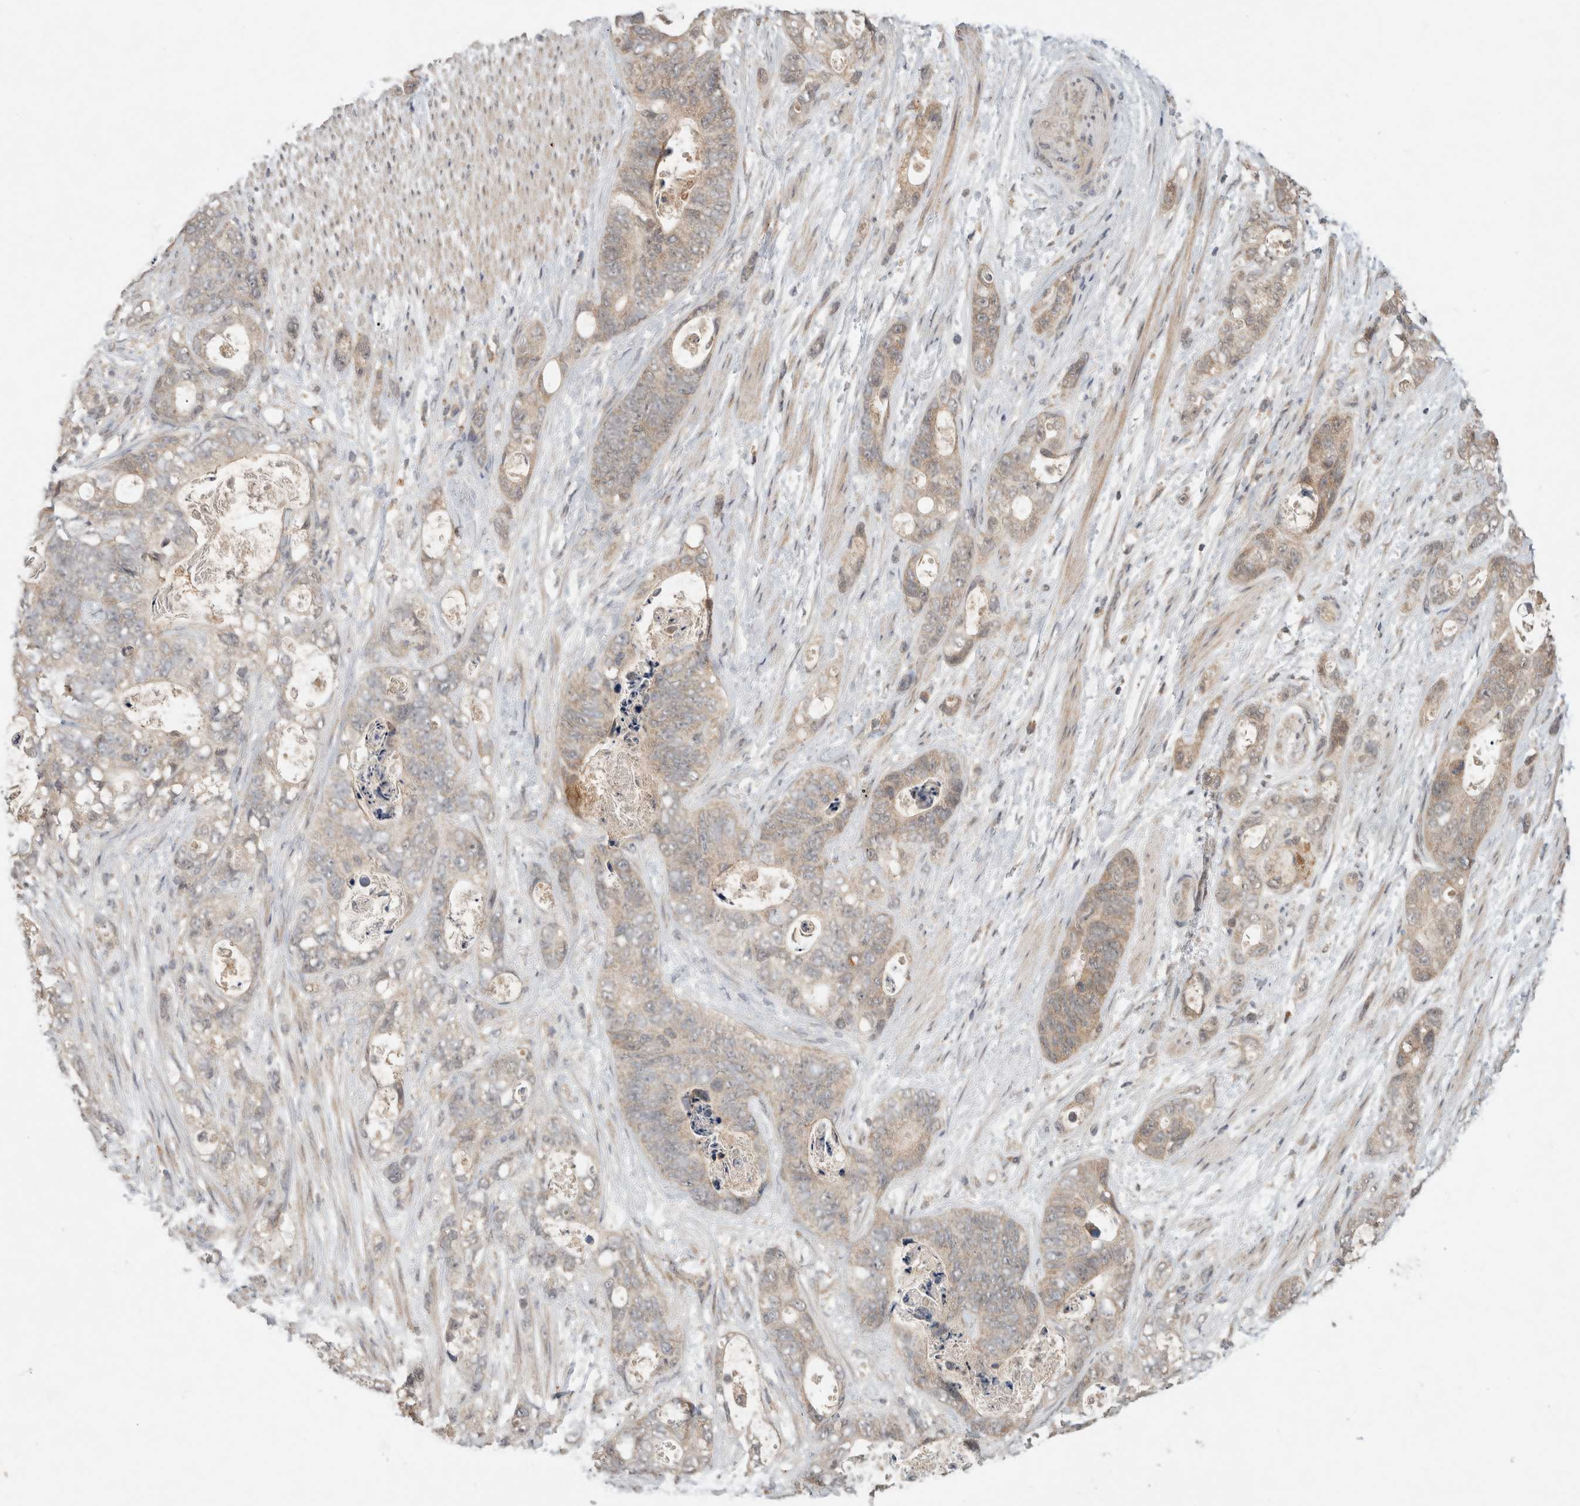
{"staining": {"intensity": "weak", "quantity": ">75%", "location": "cytoplasmic/membranous"}, "tissue": "stomach cancer", "cell_type": "Tumor cells", "image_type": "cancer", "snomed": [{"axis": "morphology", "description": "Normal tissue, NOS"}, {"axis": "morphology", "description": "Adenocarcinoma, NOS"}, {"axis": "topography", "description": "Stomach"}], "caption": "Immunohistochemical staining of stomach cancer demonstrates weak cytoplasmic/membranous protein expression in approximately >75% of tumor cells.", "gene": "LOXL2", "patient": {"sex": "female", "age": 89}}